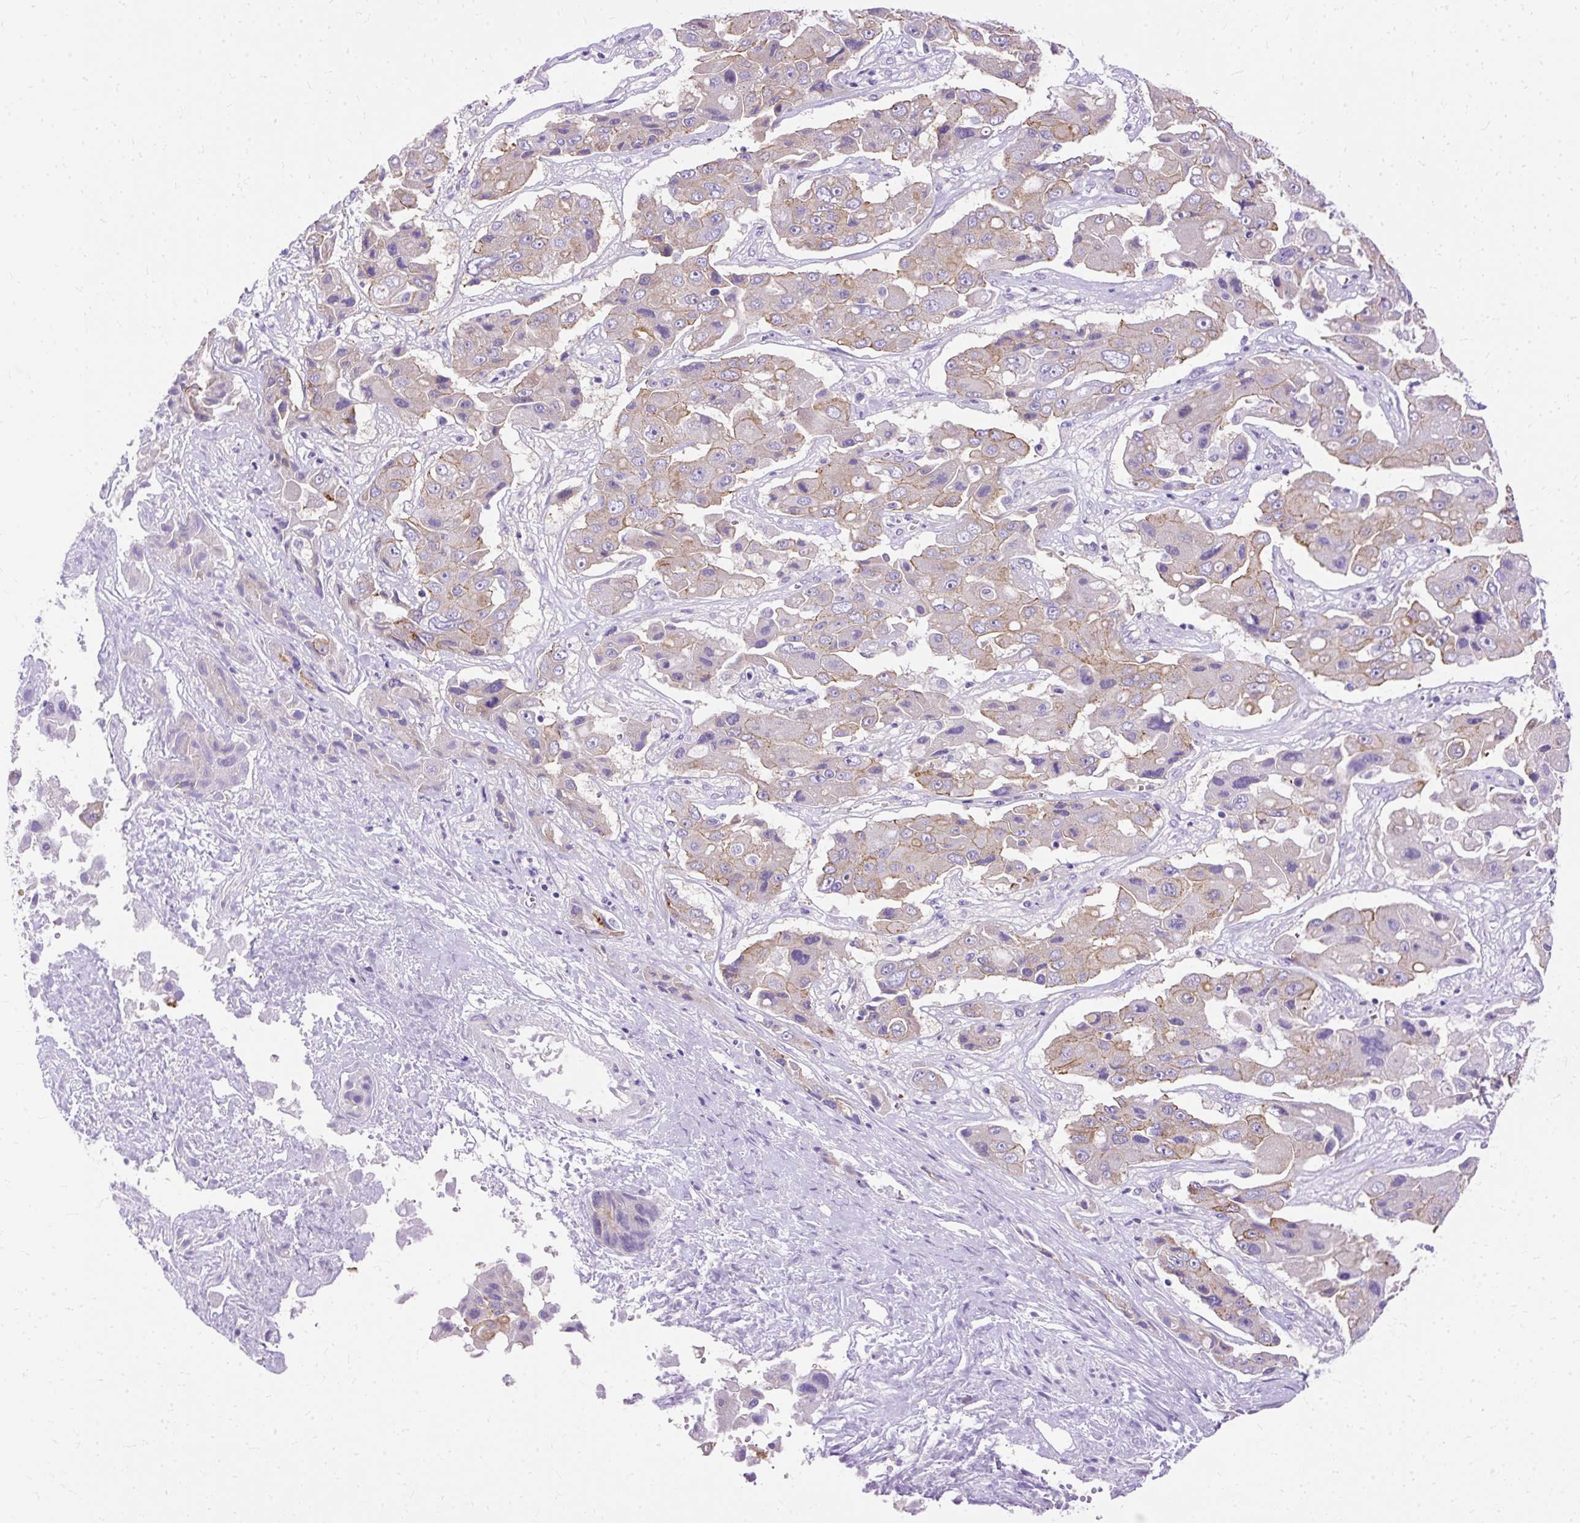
{"staining": {"intensity": "weak", "quantity": "25%-75%", "location": "cytoplasmic/membranous"}, "tissue": "liver cancer", "cell_type": "Tumor cells", "image_type": "cancer", "snomed": [{"axis": "morphology", "description": "Cholangiocarcinoma"}, {"axis": "topography", "description": "Liver"}], "caption": "Cholangiocarcinoma (liver) was stained to show a protein in brown. There is low levels of weak cytoplasmic/membranous expression in about 25%-75% of tumor cells. (DAB IHC with brightfield microscopy, high magnification).", "gene": "MYO6", "patient": {"sex": "male", "age": 67}}